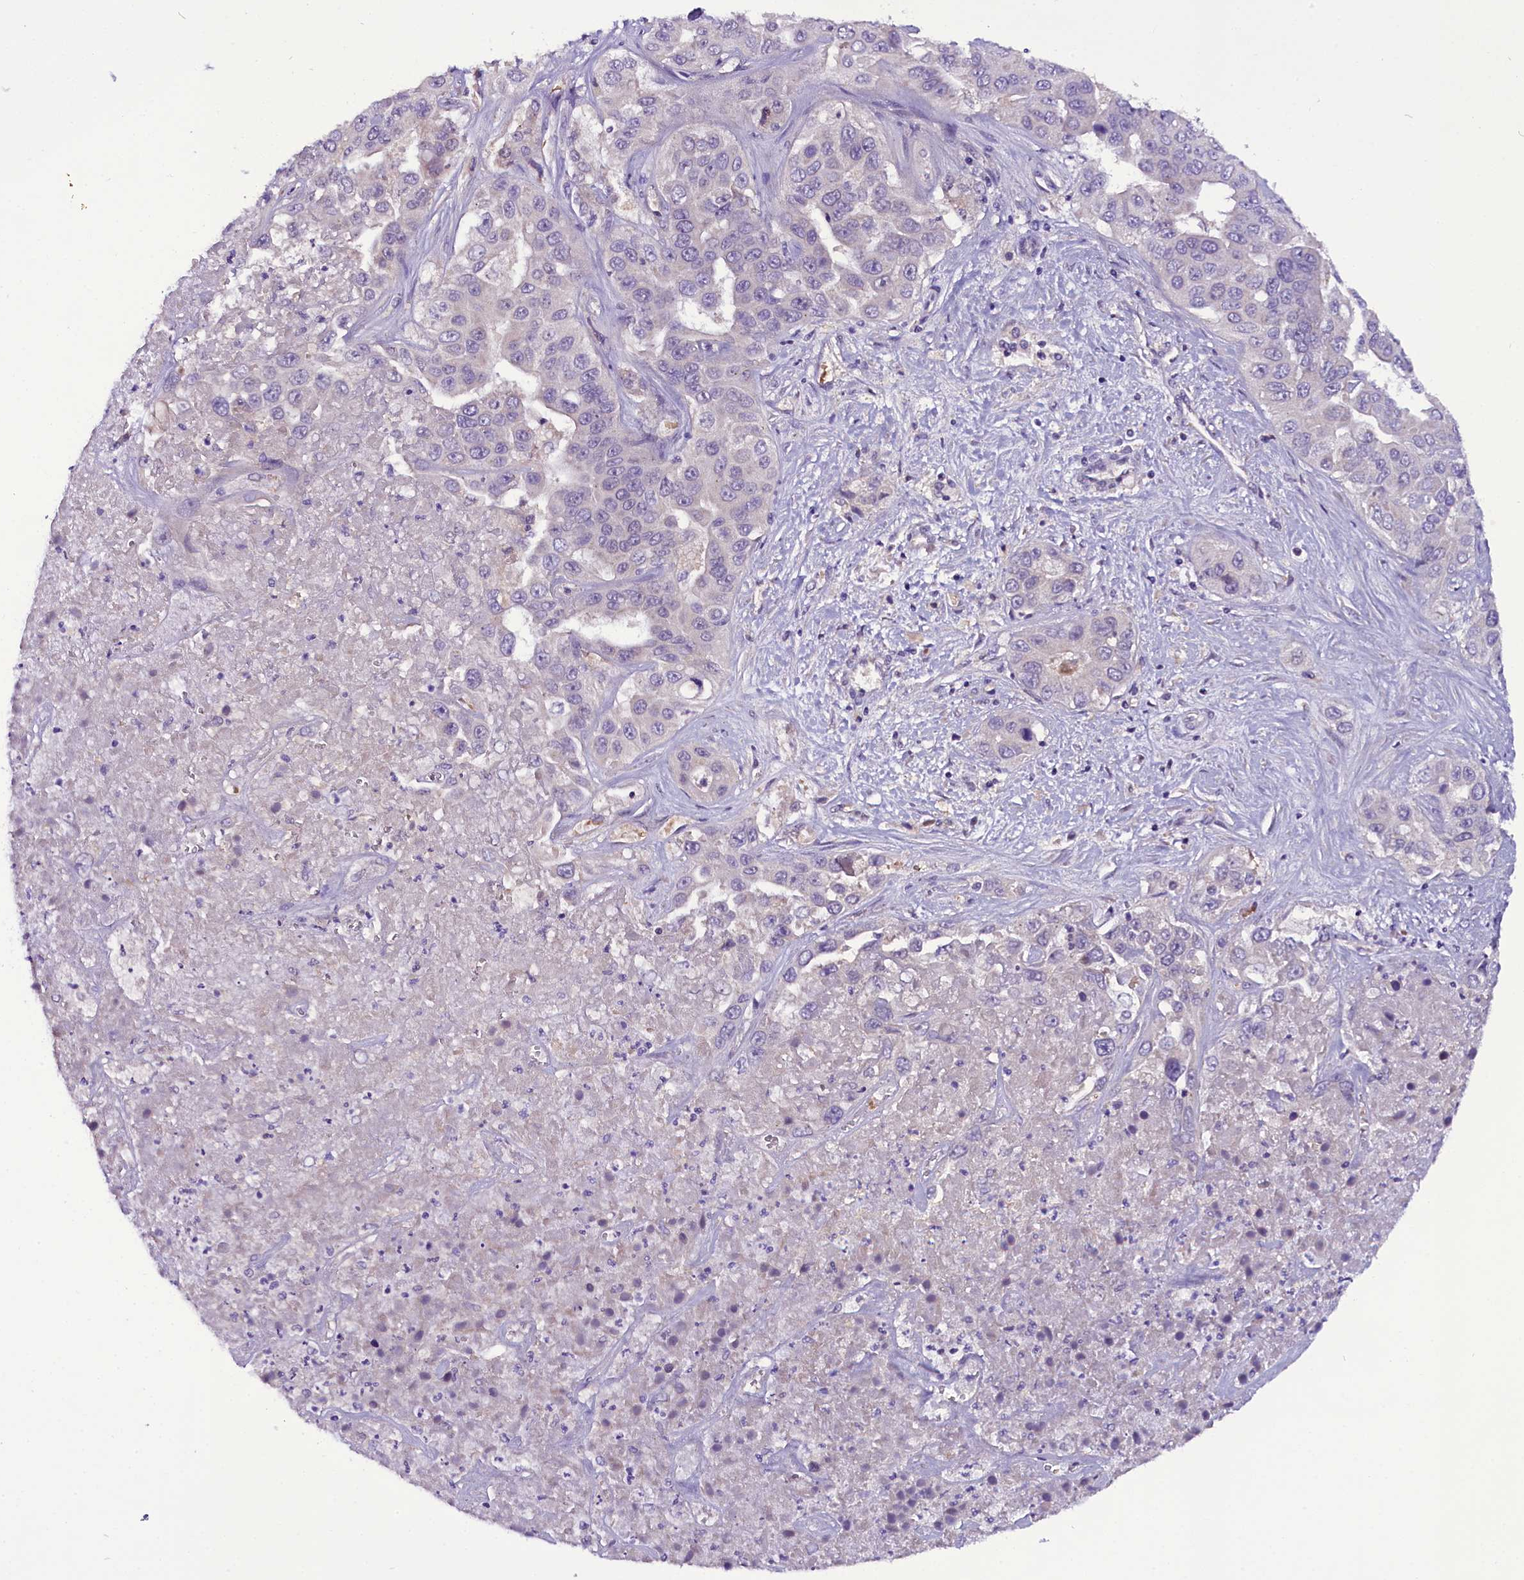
{"staining": {"intensity": "negative", "quantity": "none", "location": "none"}, "tissue": "liver cancer", "cell_type": "Tumor cells", "image_type": "cancer", "snomed": [{"axis": "morphology", "description": "Cholangiocarcinoma"}, {"axis": "topography", "description": "Liver"}], "caption": "Micrograph shows no protein expression in tumor cells of liver cancer tissue.", "gene": "C9orf40", "patient": {"sex": "female", "age": 52}}